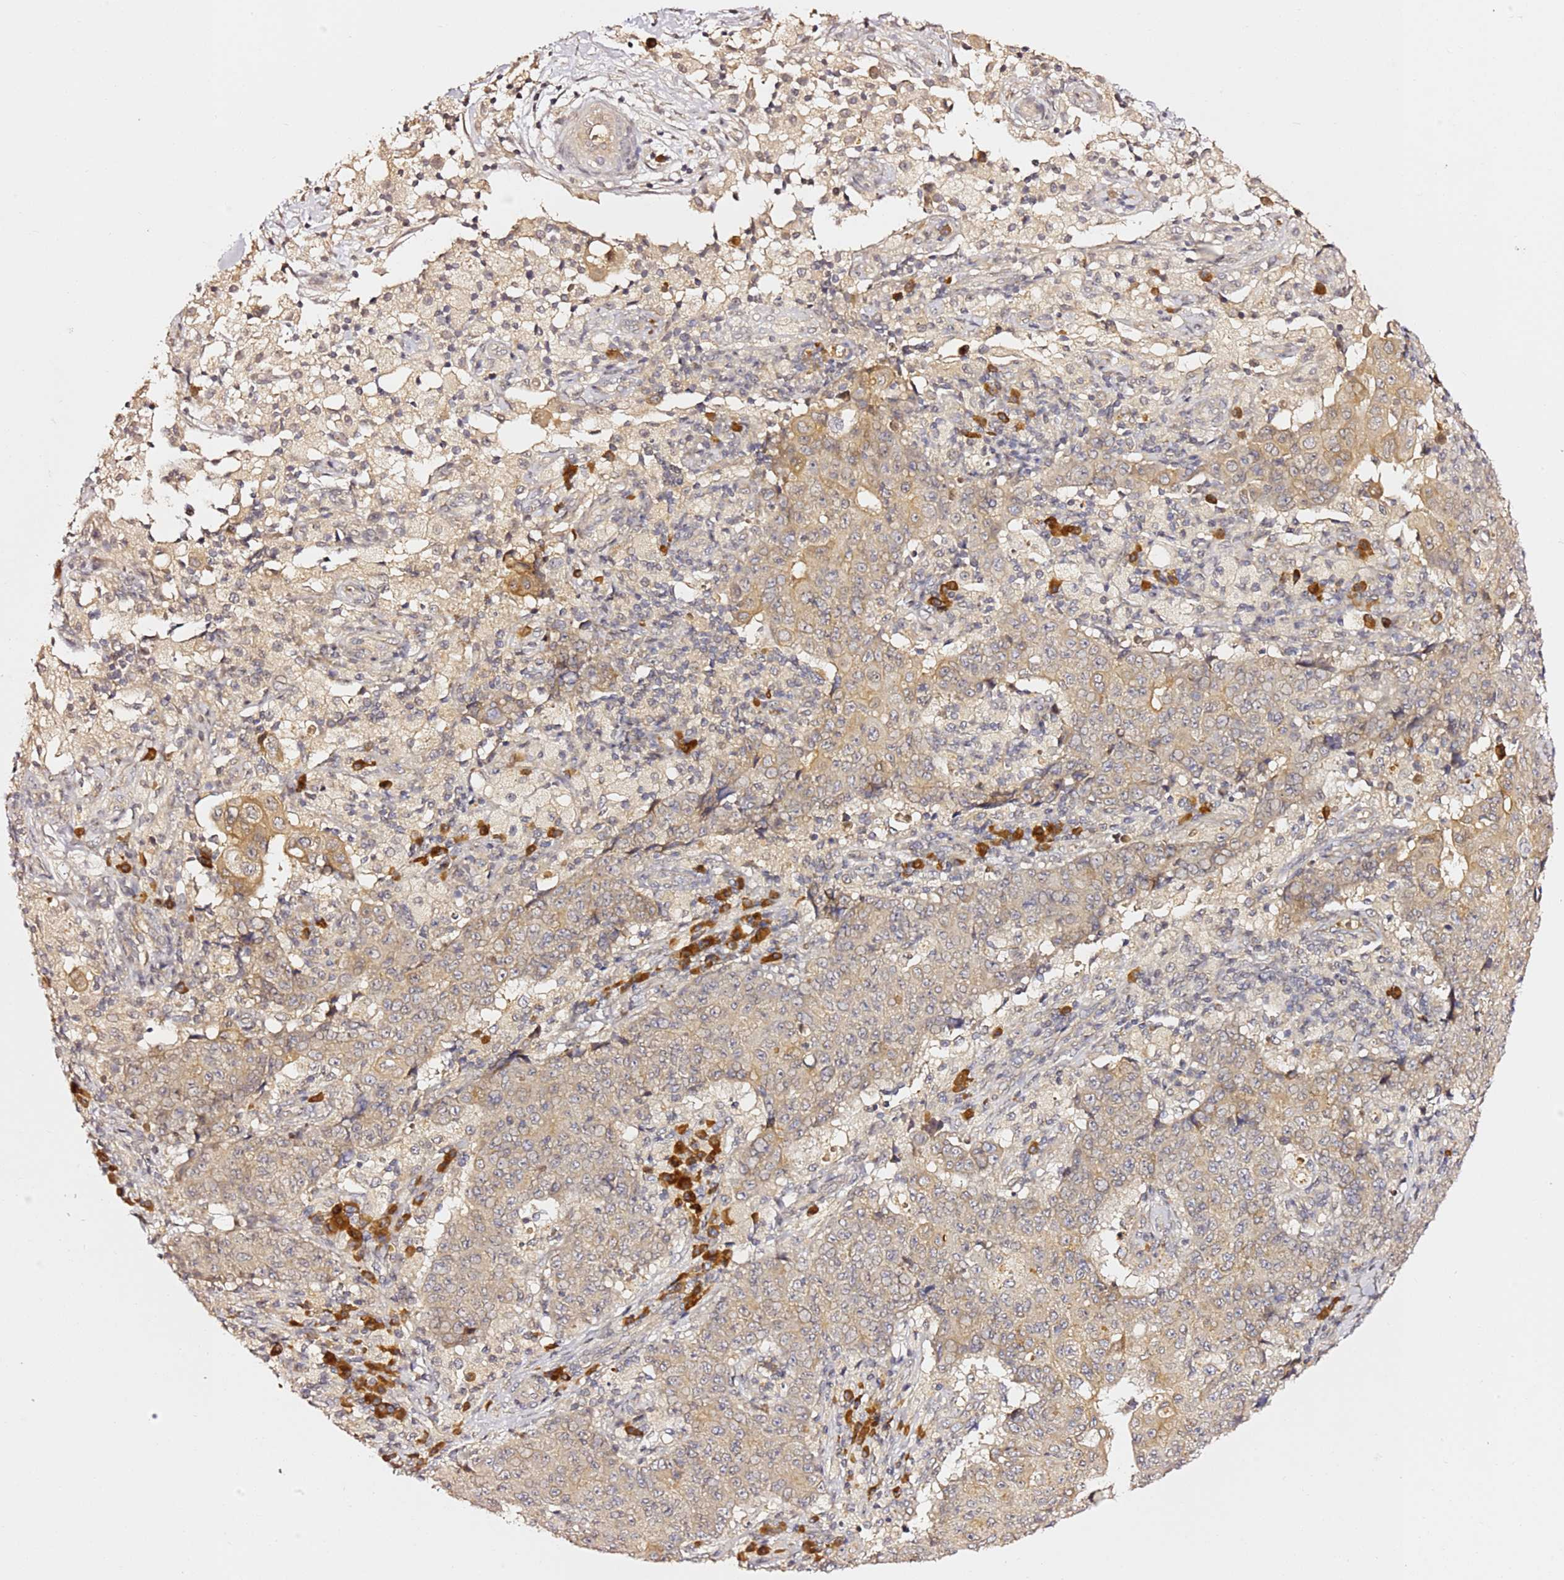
{"staining": {"intensity": "weak", "quantity": "25%-75%", "location": "cytoplasmic/membranous"}, "tissue": "ovarian cancer", "cell_type": "Tumor cells", "image_type": "cancer", "snomed": [{"axis": "morphology", "description": "Carcinoma, endometroid"}, {"axis": "topography", "description": "Ovary"}], "caption": "Weak cytoplasmic/membranous positivity for a protein is identified in about 25%-75% of tumor cells of ovarian endometroid carcinoma using IHC.", "gene": "OSBPL2", "patient": {"sex": "female", "age": 42}}